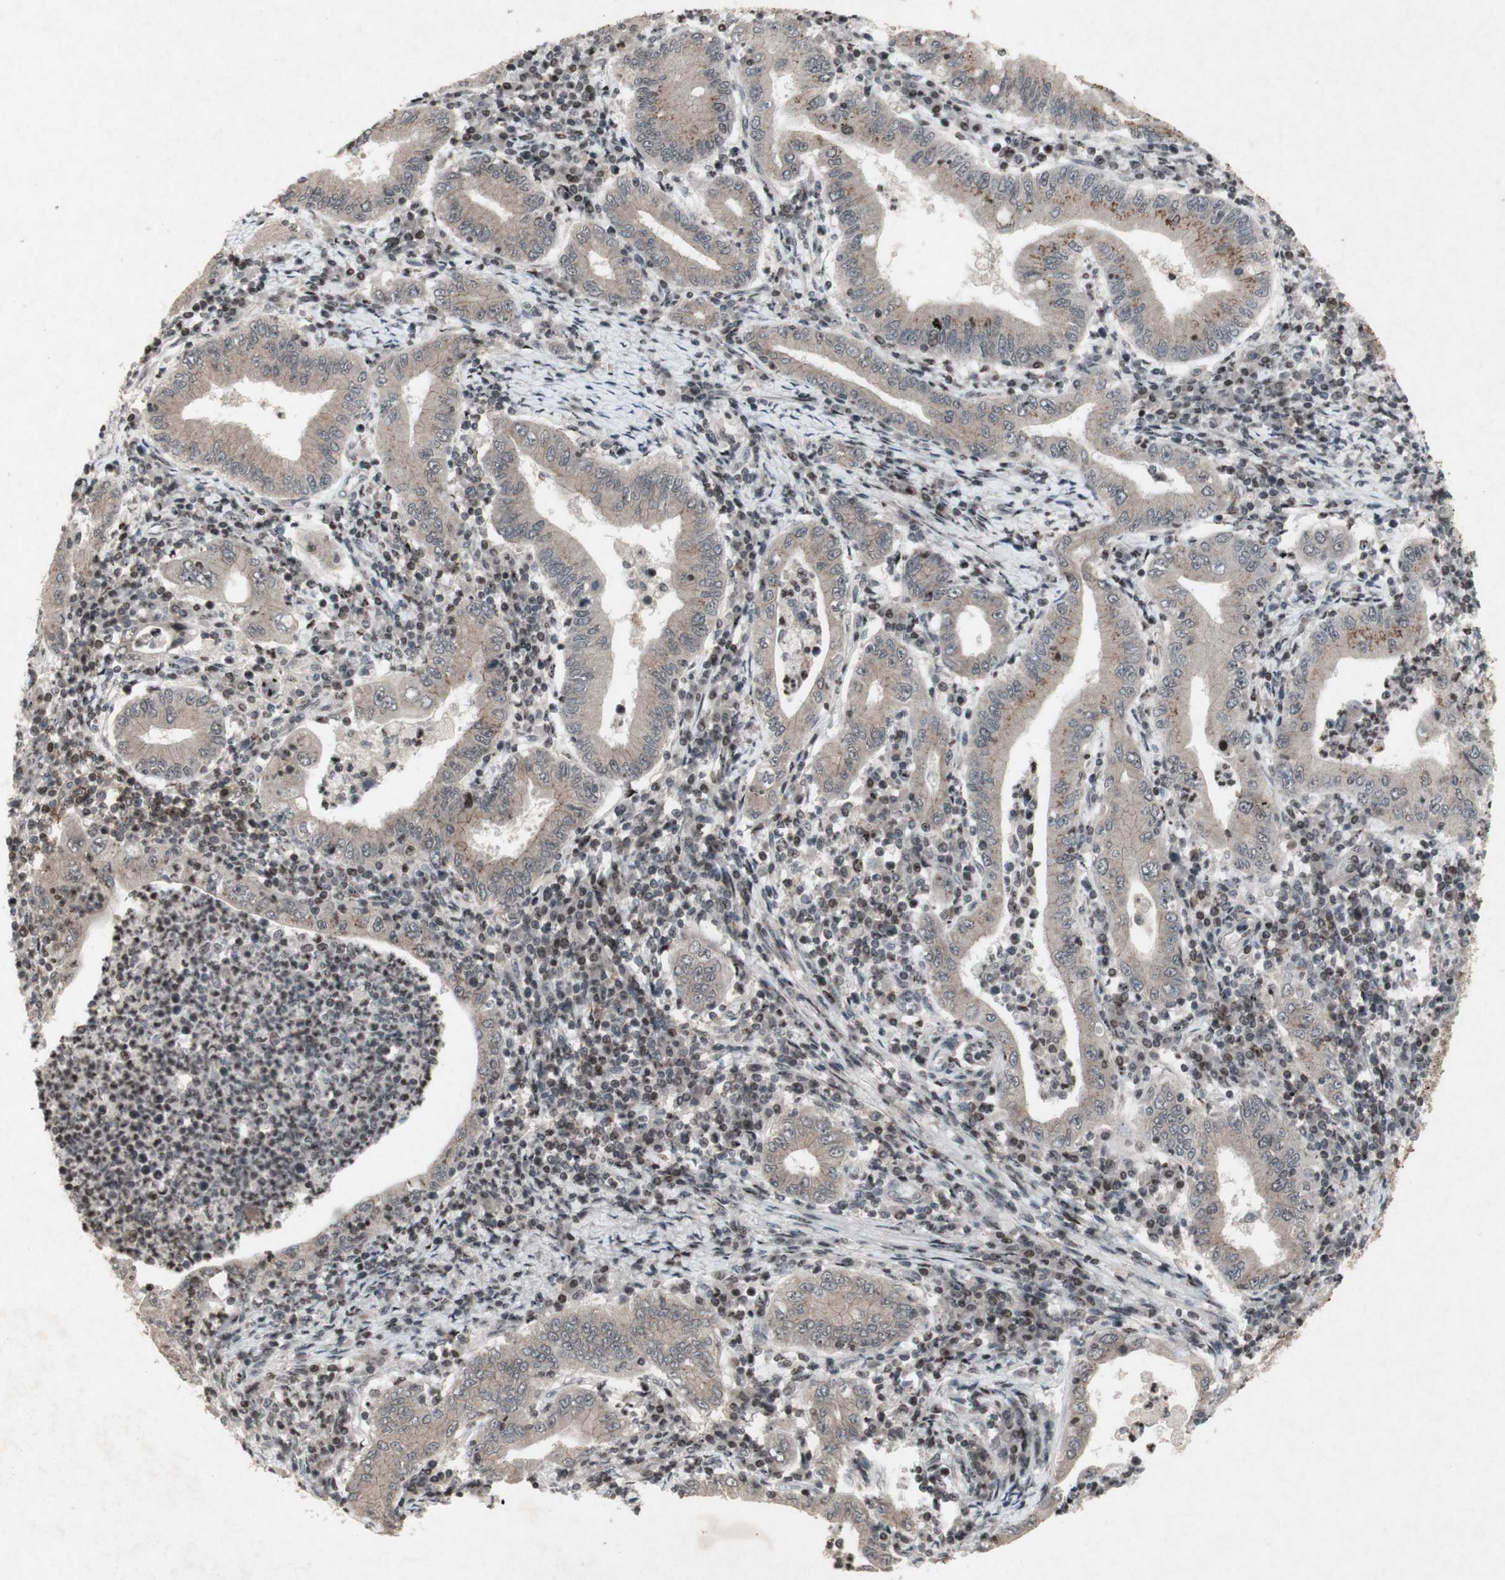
{"staining": {"intensity": "weak", "quantity": ">75%", "location": "cytoplasmic/membranous"}, "tissue": "stomach cancer", "cell_type": "Tumor cells", "image_type": "cancer", "snomed": [{"axis": "morphology", "description": "Normal tissue, NOS"}, {"axis": "morphology", "description": "Adenocarcinoma, NOS"}, {"axis": "topography", "description": "Esophagus"}, {"axis": "topography", "description": "Stomach, upper"}, {"axis": "topography", "description": "Peripheral nerve tissue"}], "caption": "The micrograph exhibits staining of stomach adenocarcinoma, revealing weak cytoplasmic/membranous protein positivity (brown color) within tumor cells.", "gene": "PLXNA1", "patient": {"sex": "male", "age": 62}}